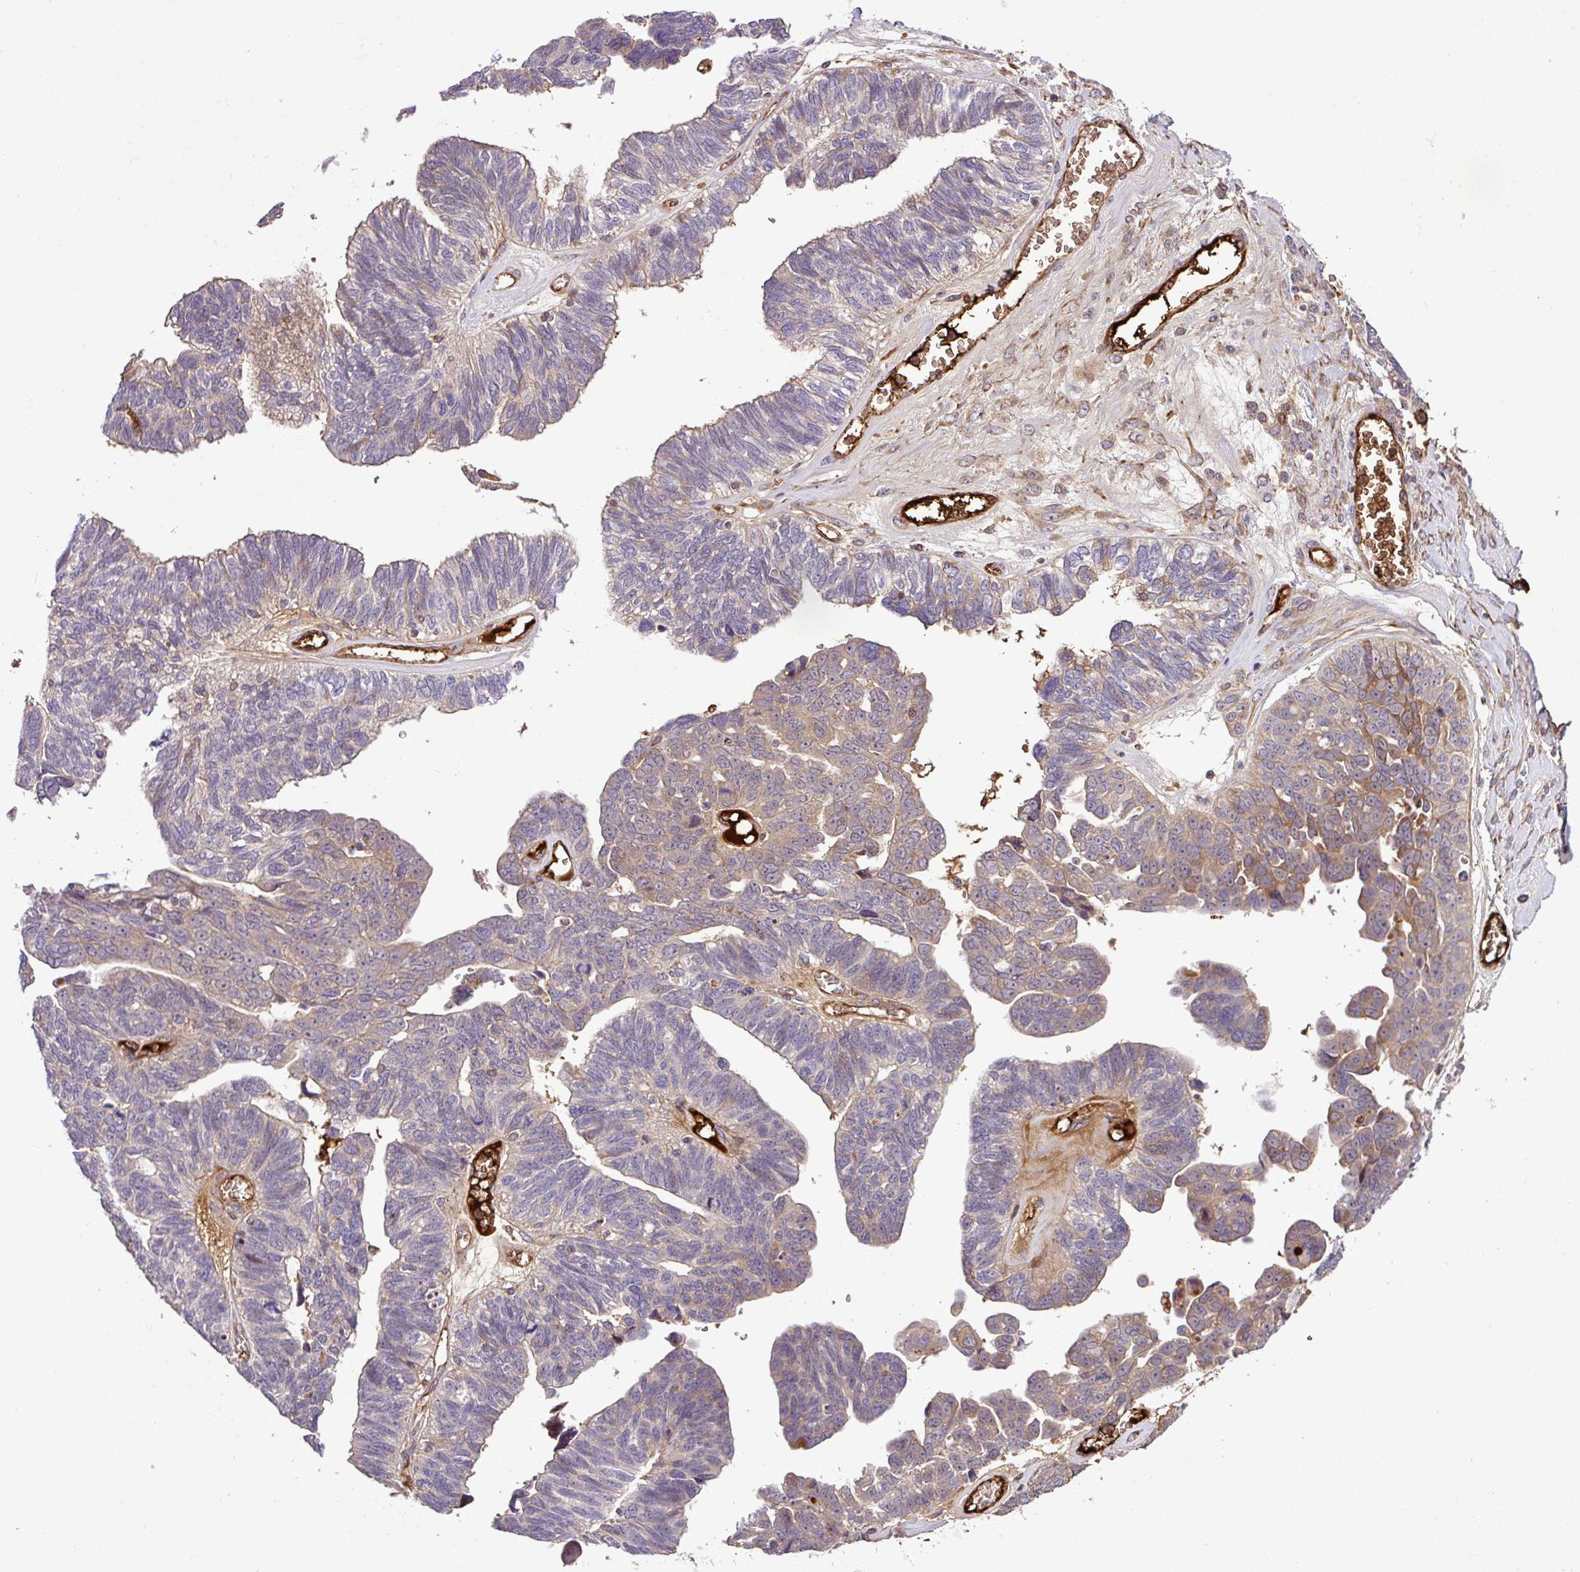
{"staining": {"intensity": "weak", "quantity": "<25%", "location": "cytoplasmic/membranous"}, "tissue": "ovarian cancer", "cell_type": "Tumor cells", "image_type": "cancer", "snomed": [{"axis": "morphology", "description": "Cystadenocarcinoma, serous, NOS"}, {"axis": "topography", "description": "Ovary"}], "caption": "Tumor cells show no significant protein positivity in ovarian cancer (serous cystadenocarcinoma).", "gene": "ZNF266", "patient": {"sex": "female", "age": 79}}